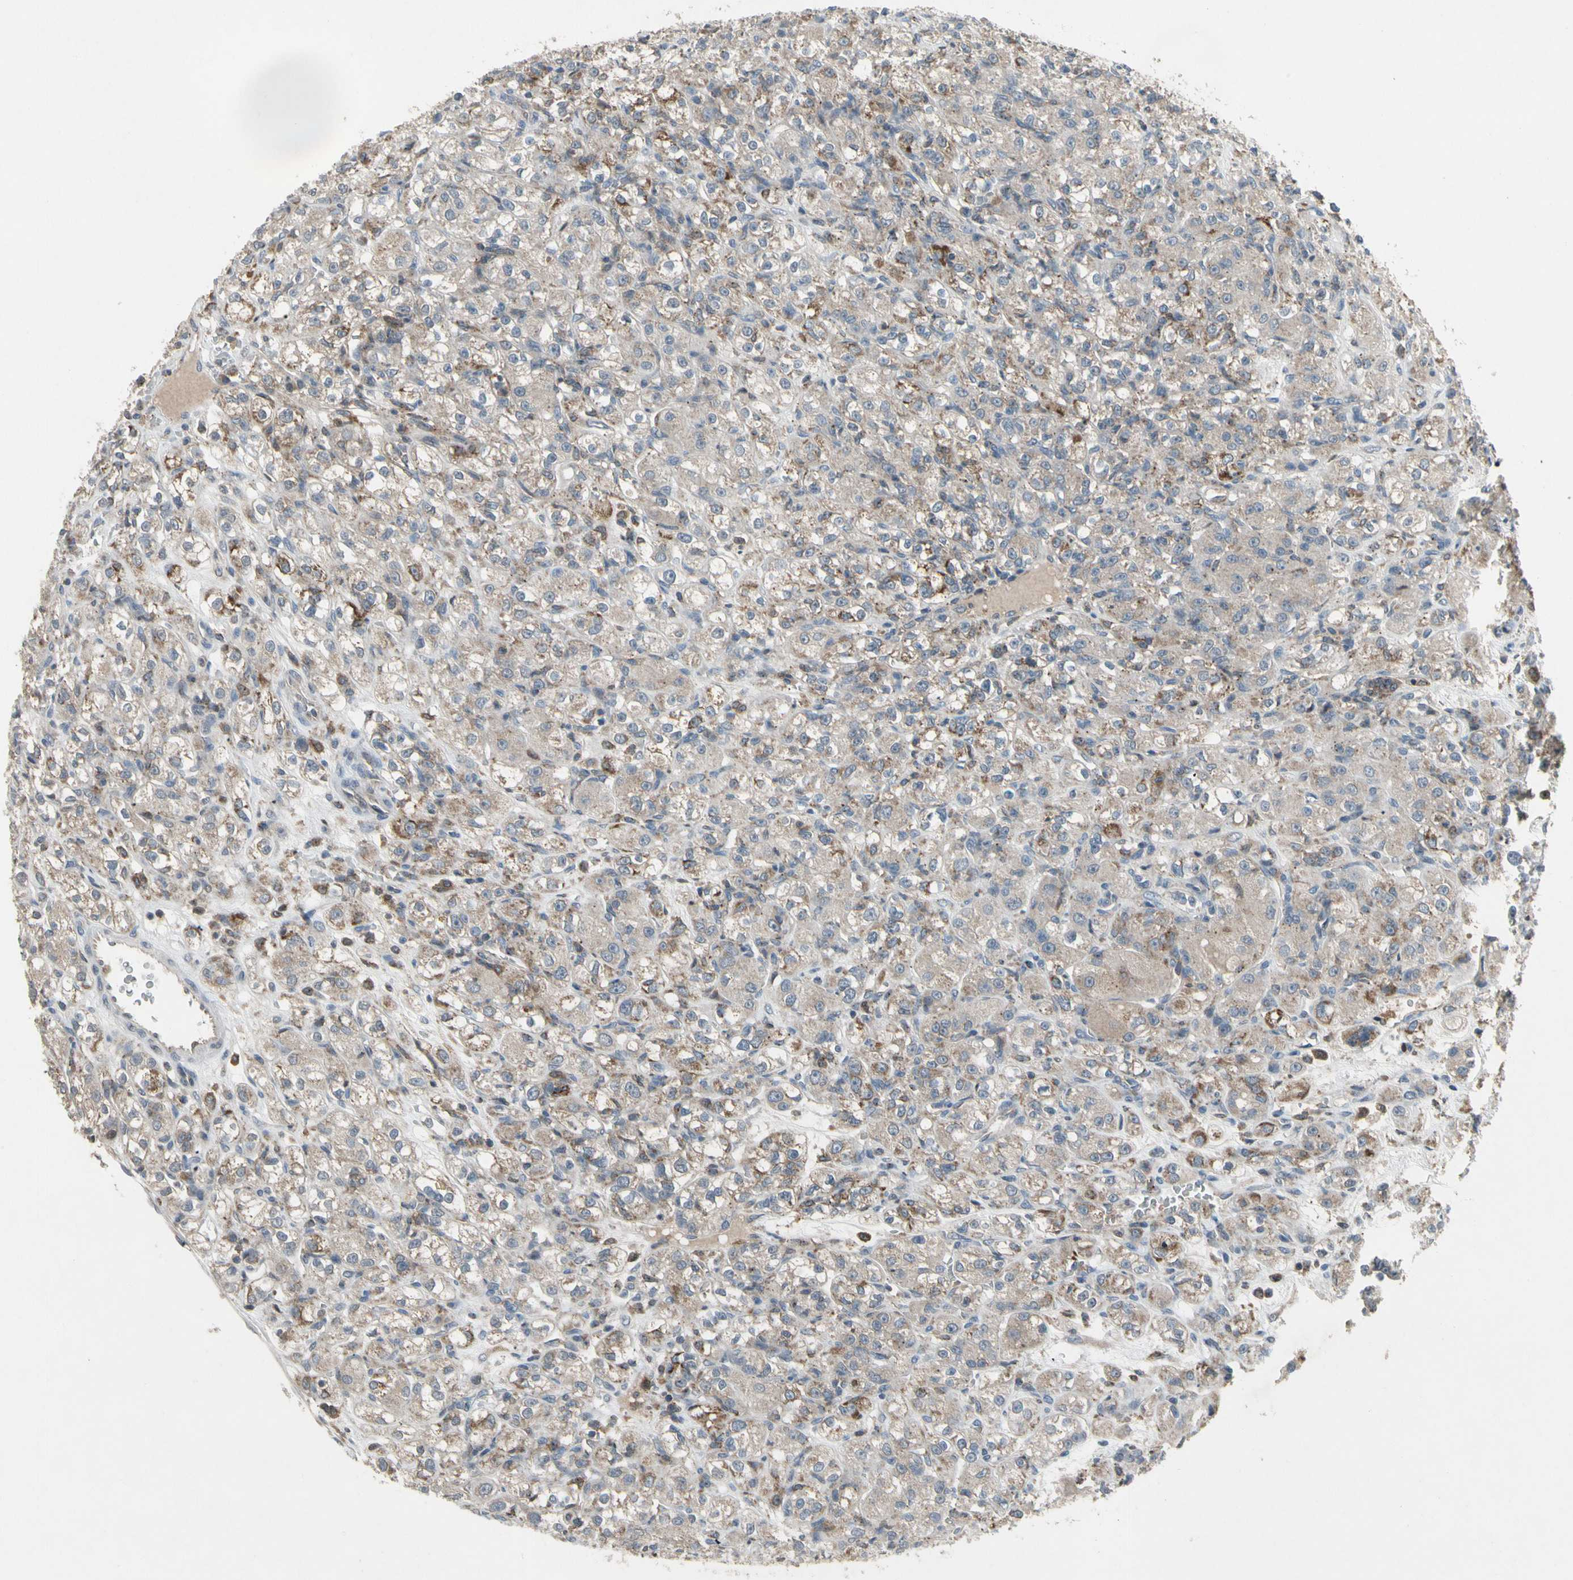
{"staining": {"intensity": "weak", "quantity": ">75%", "location": "cytoplasmic/membranous"}, "tissue": "renal cancer", "cell_type": "Tumor cells", "image_type": "cancer", "snomed": [{"axis": "morphology", "description": "Normal tissue, NOS"}, {"axis": "morphology", "description": "Adenocarcinoma, NOS"}, {"axis": "topography", "description": "Kidney"}], "caption": "Immunohistochemical staining of human adenocarcinoma (renal) reveals low levels of weak cytoplasmic/membranous expression in about >75% of tumor cells.", "gene": "NMI", "patient": {"sex": "male", "age": 61}}